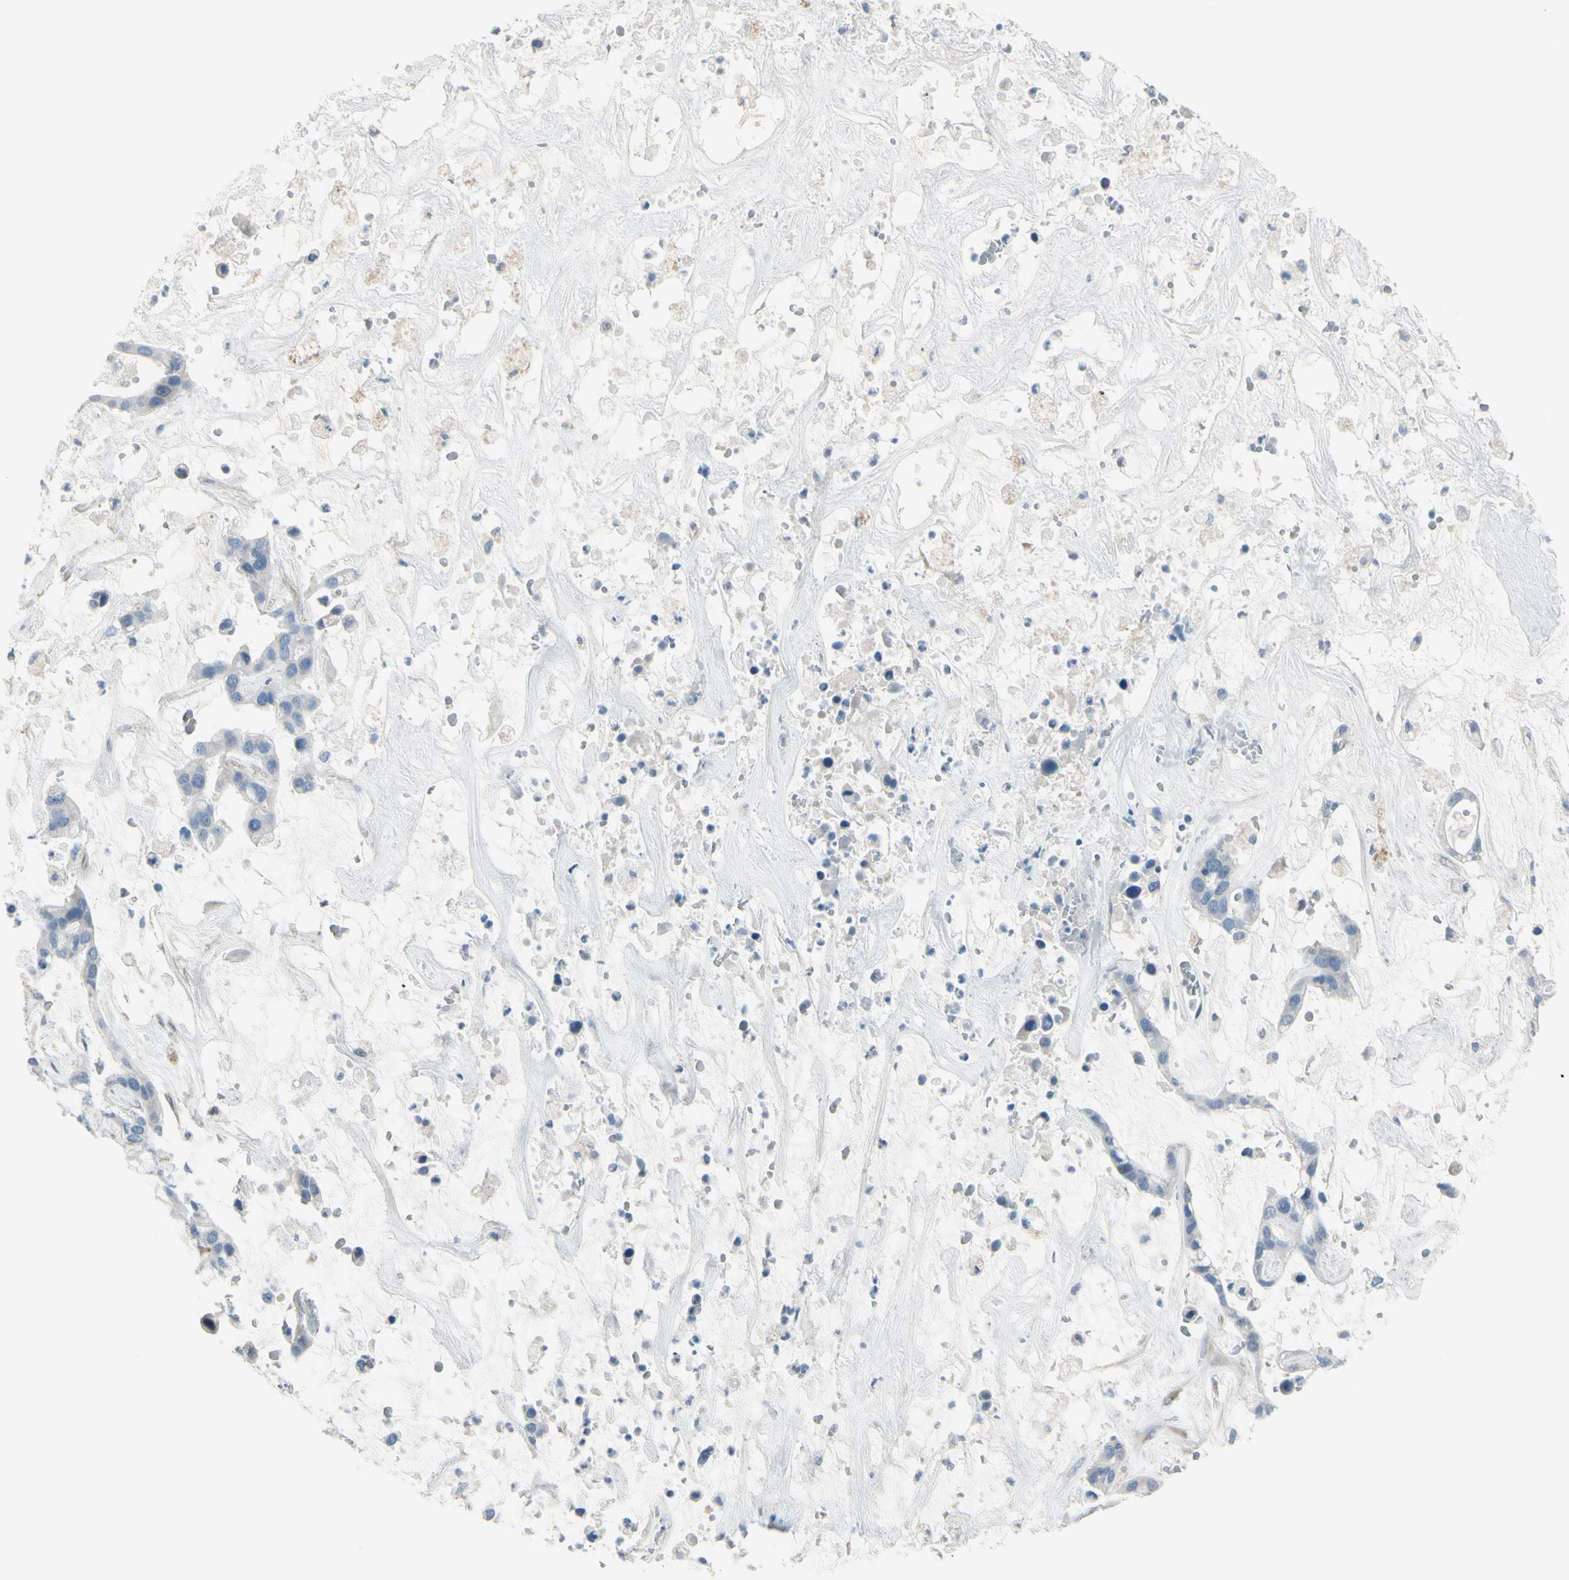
{"staining": {"intensity": "negative", "quantity": "none", "location": "none"}, "tissue": "liver cancer", "cell_type": "Tumor cells", "image_type": "cancer", "snomed": [{"axis": "morphology", "description": "Cholangiocarcinoma"}, {"axis": "topography", "description": "Liver"}], "caption": "Immunohistochemistry image of human liver cancer (cholangiocarcinoma) stained for a protein (brown), which demonstrates no staining in tumor cells. (Immunohistochemistry (ihc), brightfield microscopy, high magnification).", "gene": "MAP2", "patient": {"sex": "female", "age": 65}}